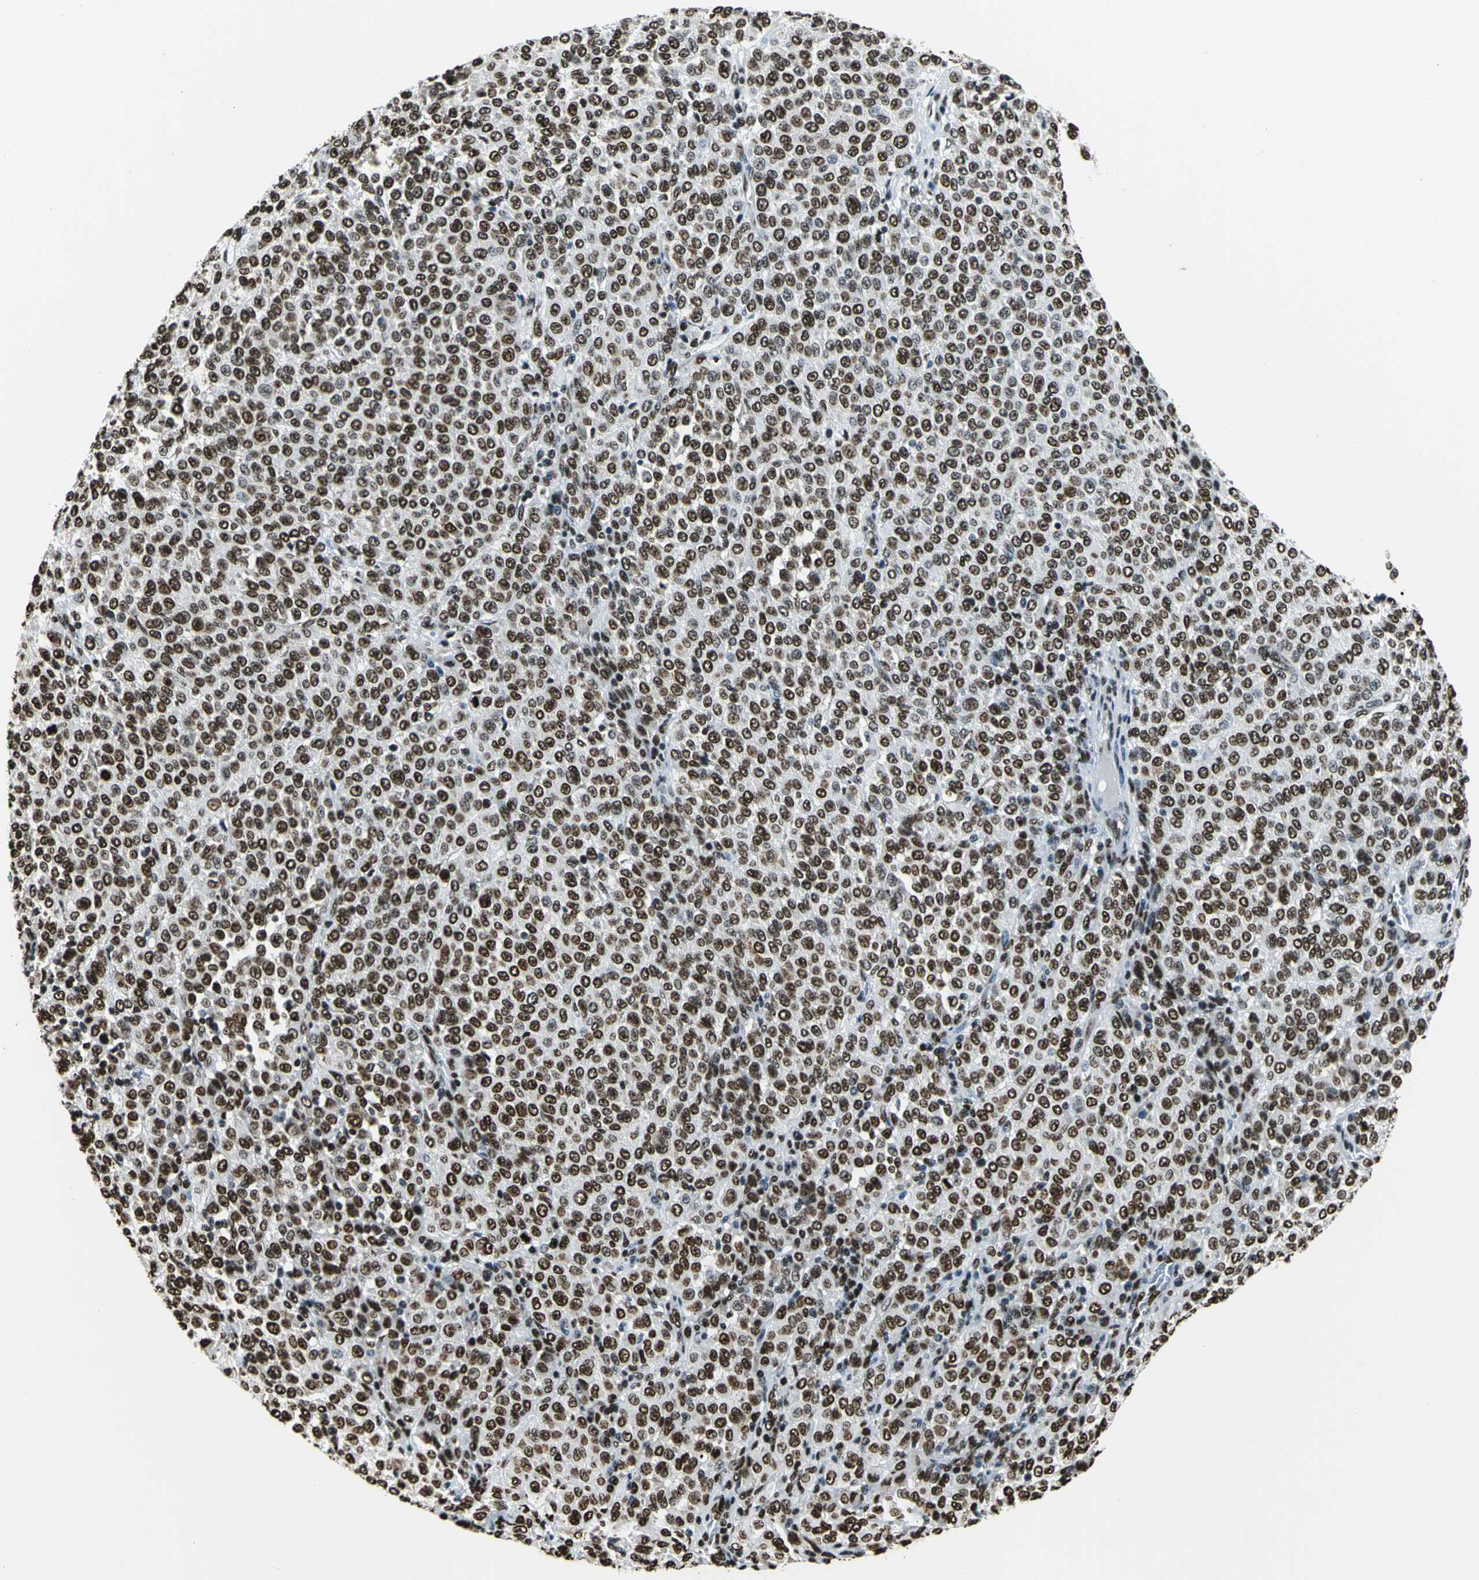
{"staining": {"intensity": "moderate", "quantity": ">75%", "location": "nuclear"}, "tissue": "melanoma", "cell_type": "Tumor cells", "image_type": "cancer", "snomed": [{"axis": "morphology", "description": "Malignant melanoma, Metastatic site"}, {"axis": "topography", "description": "Pancreas"}], "caption": "This micrograph shows immunohistochemistry (IHC) staining of malignant melanoma (metastatic site), with medium moderate nuclear positivity in approximately >75% of tumor cells.", "gene": "APEX1", "patient": {"sex": "female", "age": 30}}